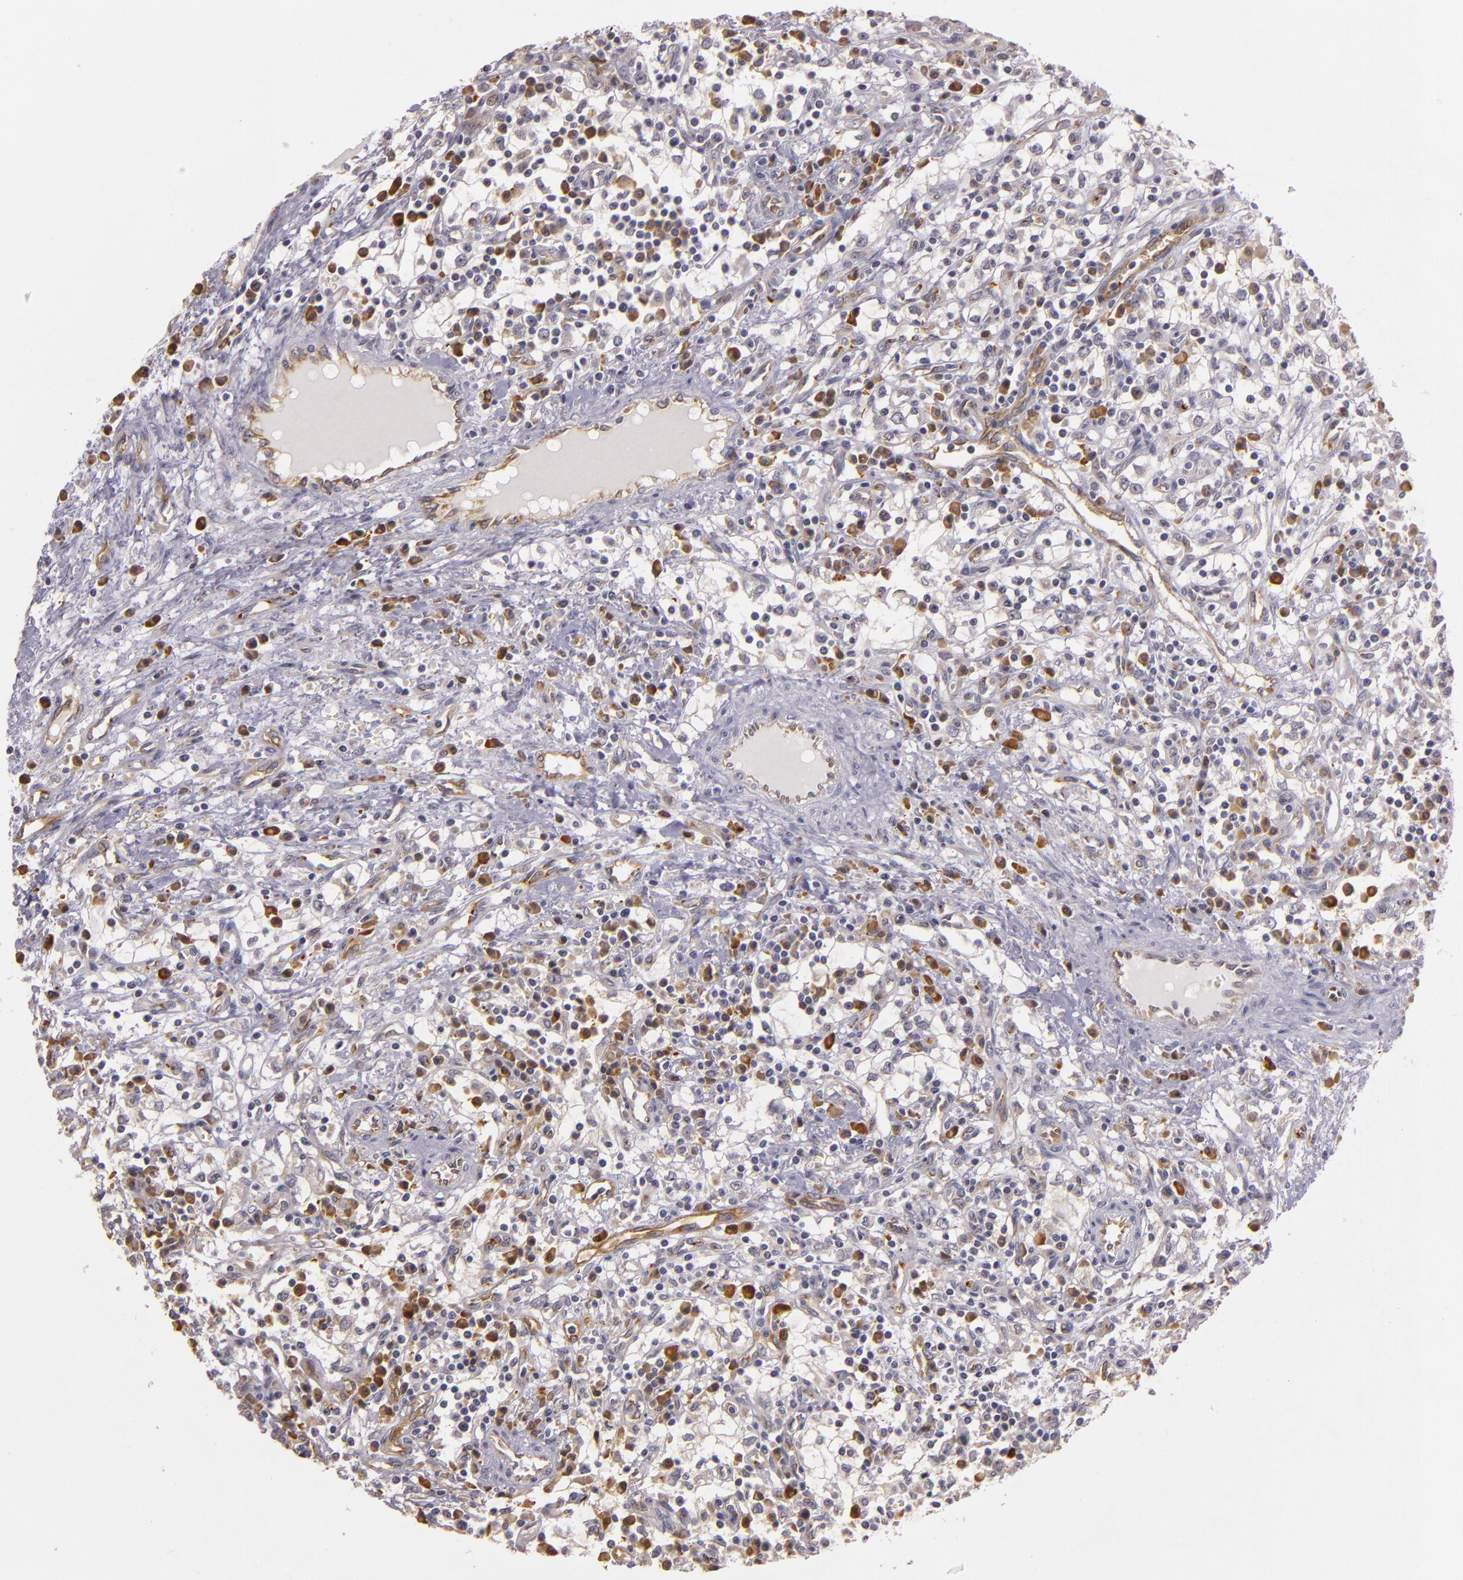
{"staining": {"intensity": "negative", "quantity": "none", "location": "none"}, "tissue": "renal cancer", "cell_type": "Tumor cells", "image_type": "cancer", "snomed": [{"axis": "morphology", "description": "Adenocarcinoma, NOS"}, {"axis": "topography", "description": "Kidney"}], "caption": "A high-resolution image shows immunohistochemistry staining of adenocarcinoma (renal), which displays no significant expression in tumor cells. (DAB IHC visualized using brightfield microscopy, high magnification).", "gene": "SYTL4", "patient": {"sex": "male", "age": 82}}